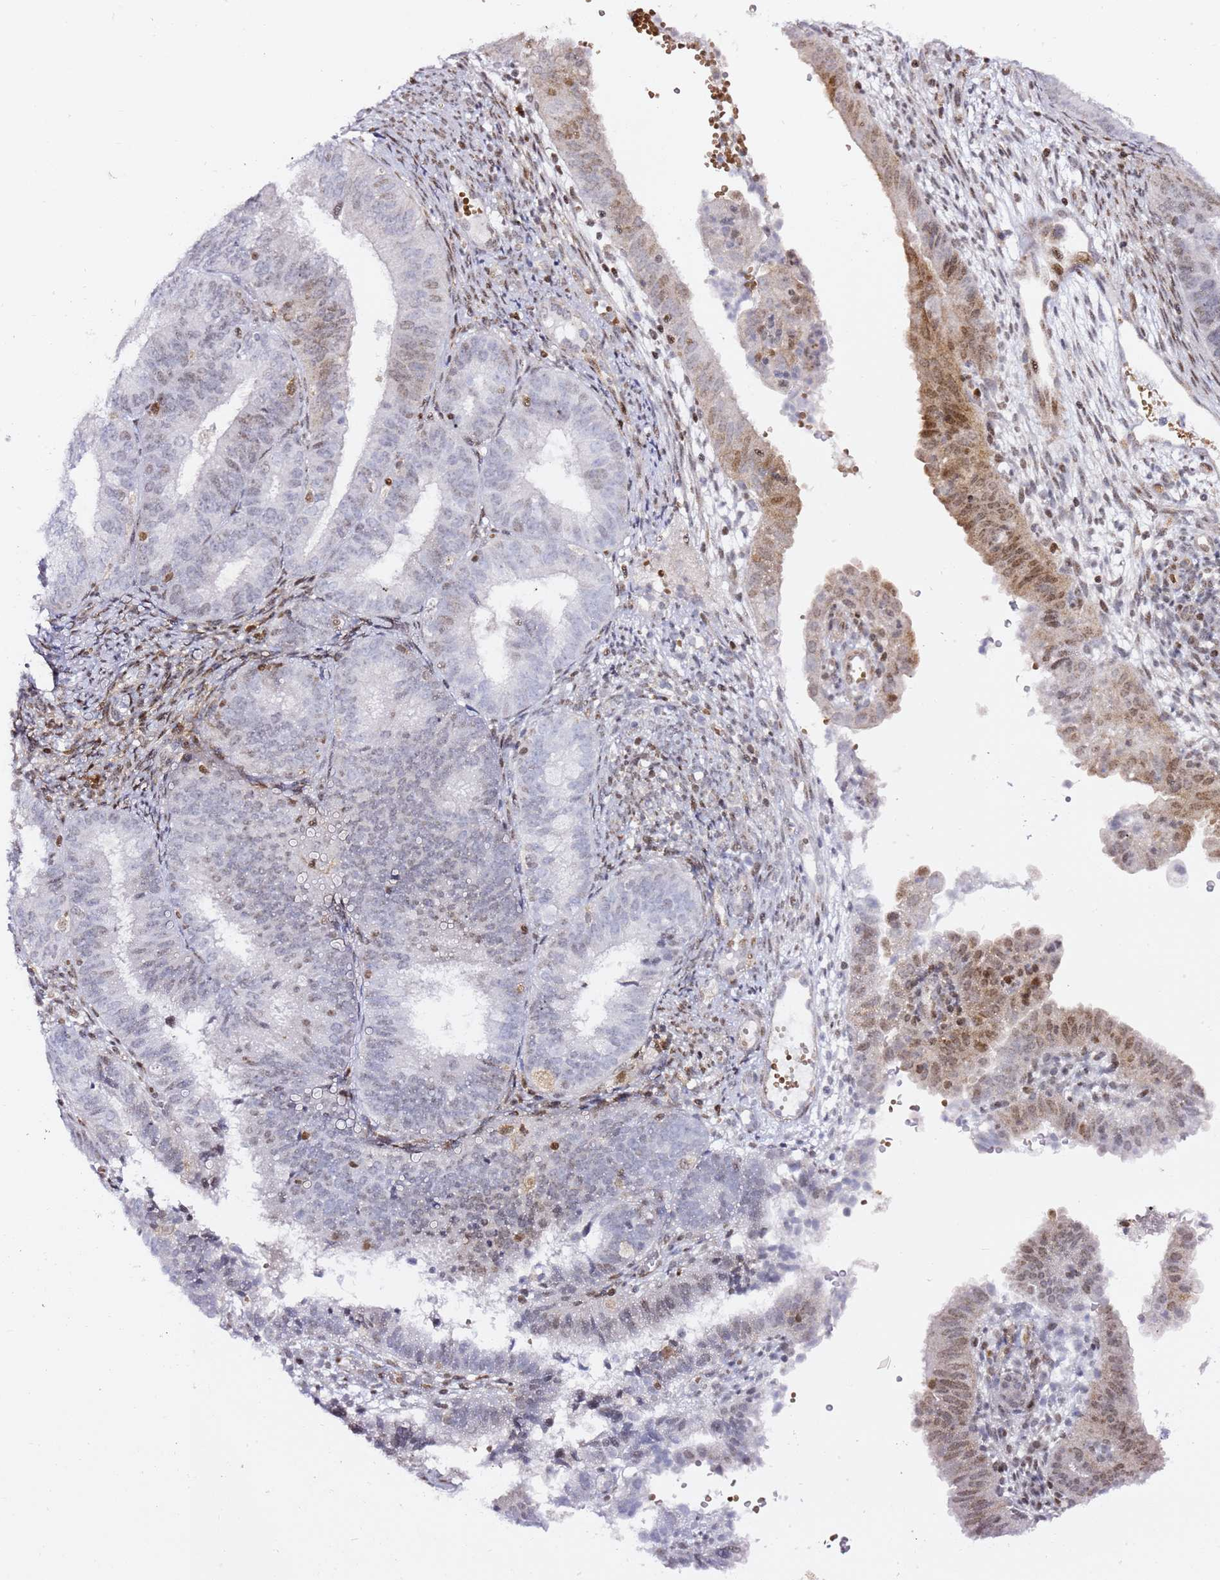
{"staining": {"intensity": "moderate", "quantity": "<25%", "location": "nuclear"}, "tissue": "endometrial cancer", "cell_type": "Tumor cells", "image_type": "cancer", "snomed": [{"axis": "morphology", "description": "Adenocarcinoma, NOS"}, {"axis": "topography", "description": "Endometrium"}], "caption": "Endometrial adenocarcinoma stained with a protein marker exhibits moderate staining in tumor cells.", "gene": "GBP2", "patient": {"sex": "female", "age": 51}}